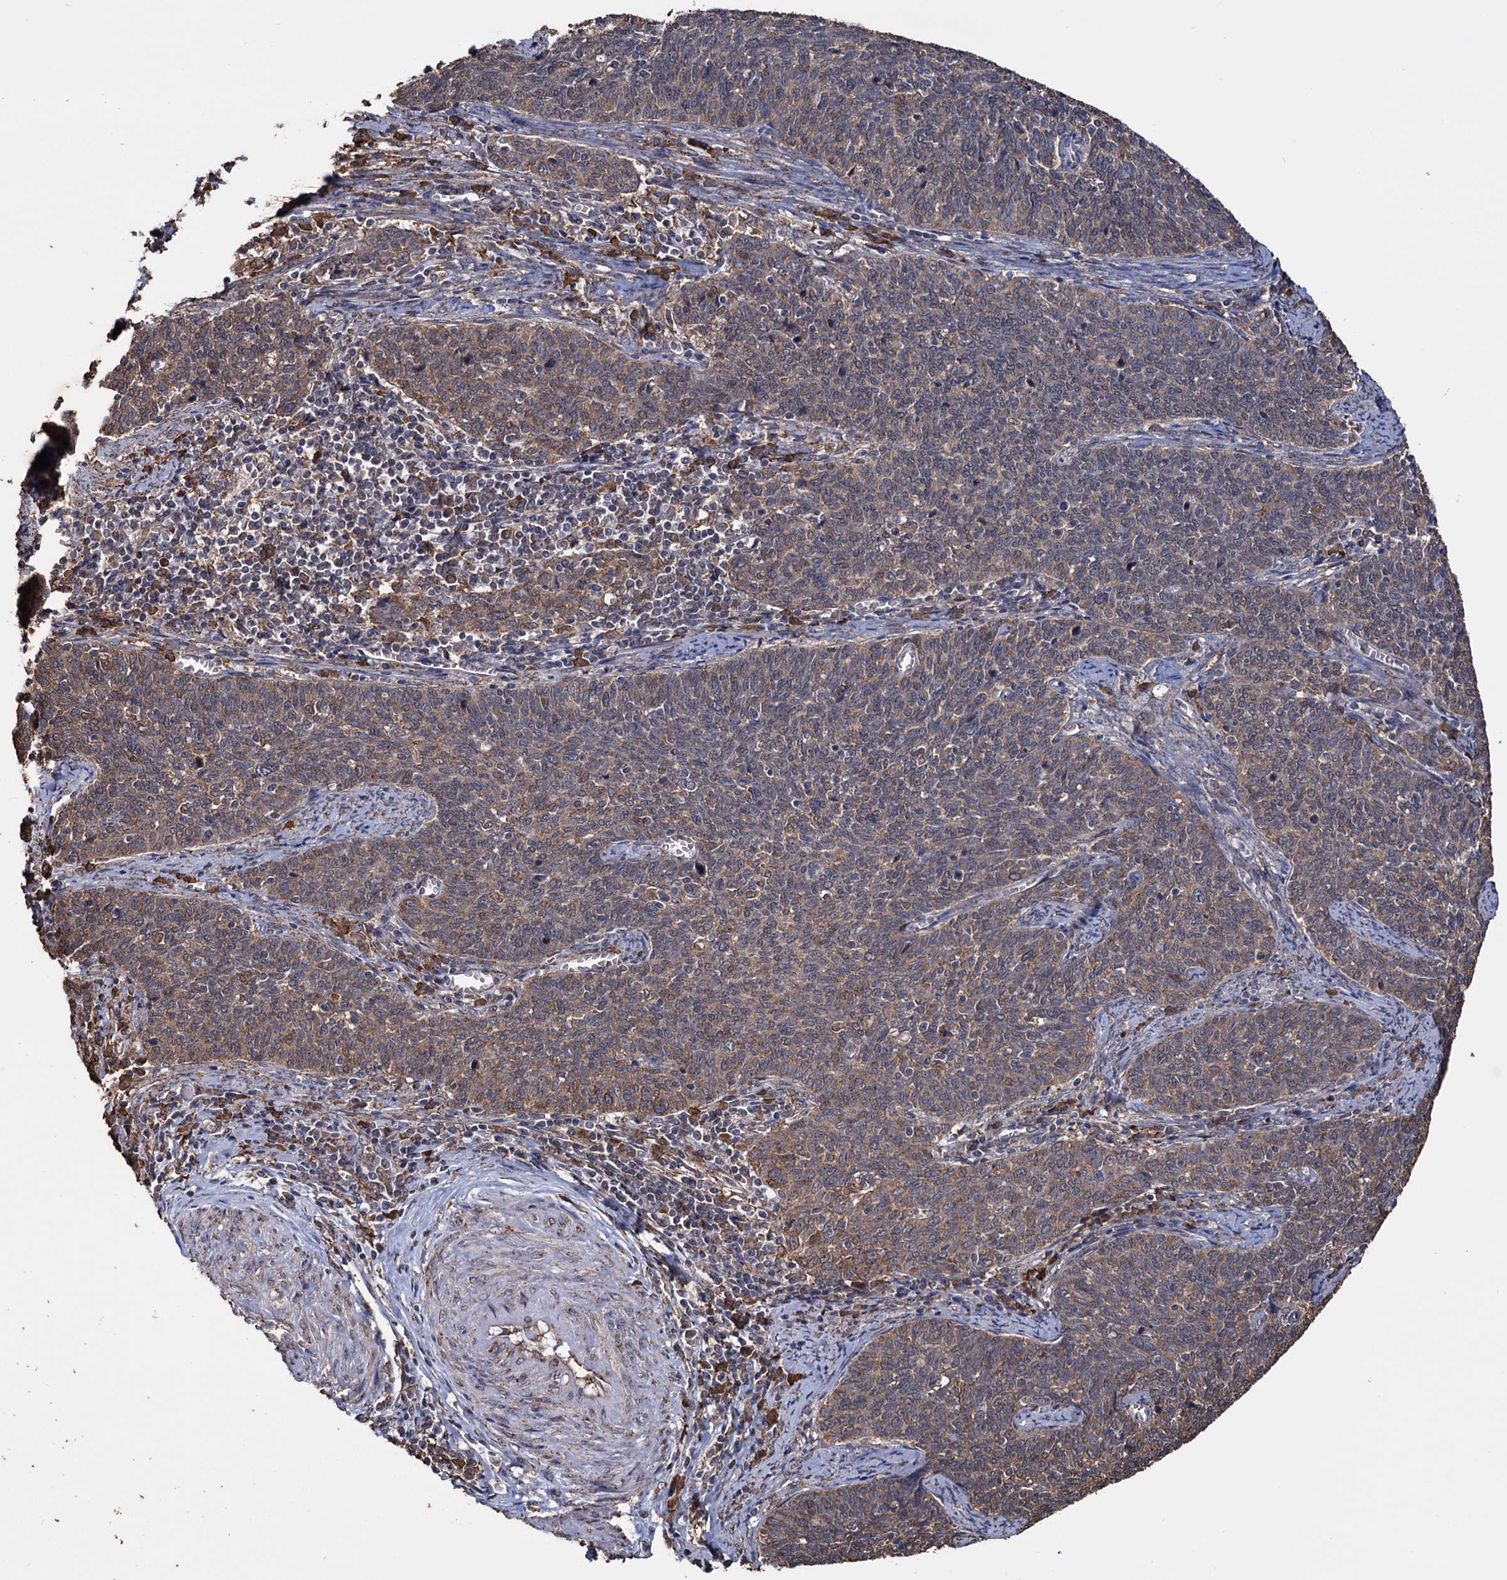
{"staining": {"intensity": "weak", "quantity": ">75%", "location": "cytoplasmic/membranous"}, "tissue": "cervical cancer", "cell_type": "Tumor cells", "image_type": "cancer", "snomed": [{"axis": "morphology", "description": "Squamous cell carcinoma, NOS"}, {"axis": "topography", "description": "Cervix"}], "caption": "The immunohistochemical stain labels weak cytoplasmic/membranous expression in tumor cells of cervical squamous cell carcinoma tissue.", "gene": "TBC1D12", "patient": {"sex": "female", "age": 39}}